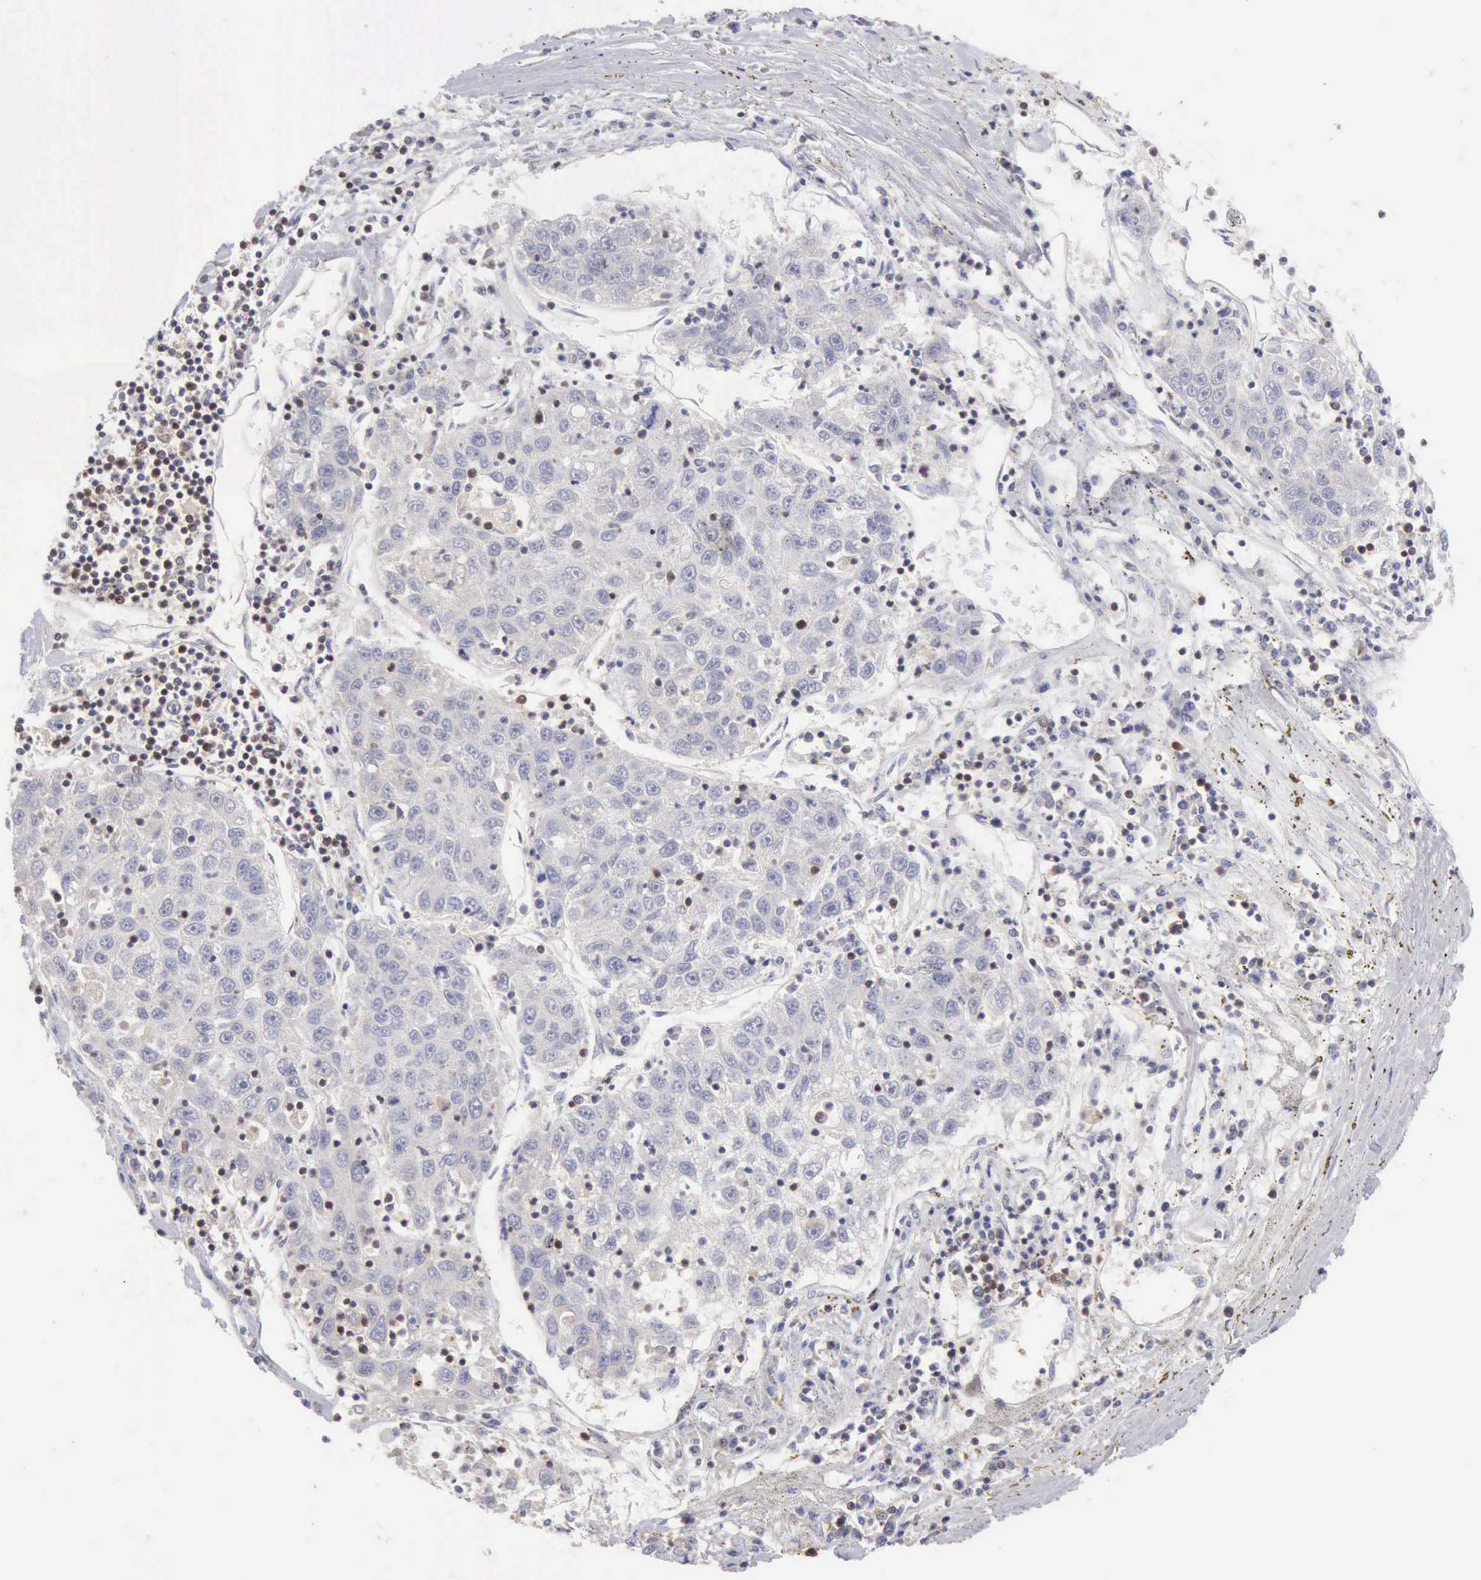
{"staining": {"intensity": "negative", "quantity": "none", "location": "none"}, "tissue": "liver cancer", "cell_type": "Tumor cells", "image_type": "cancer", "snomed": [{"axis": "morphology", "description": "Carcinoma, Hepatocellular, NOS"}, {"axis": "topography", "description": "Liver"}], "caption": "This is an immunohistochemistry (IHC) image of liver cancer (hepatocellular carcinoma). There is no staining in tumor cells.", "gene": "SASH3", "patient": {"sex": "male", "age": 49}}